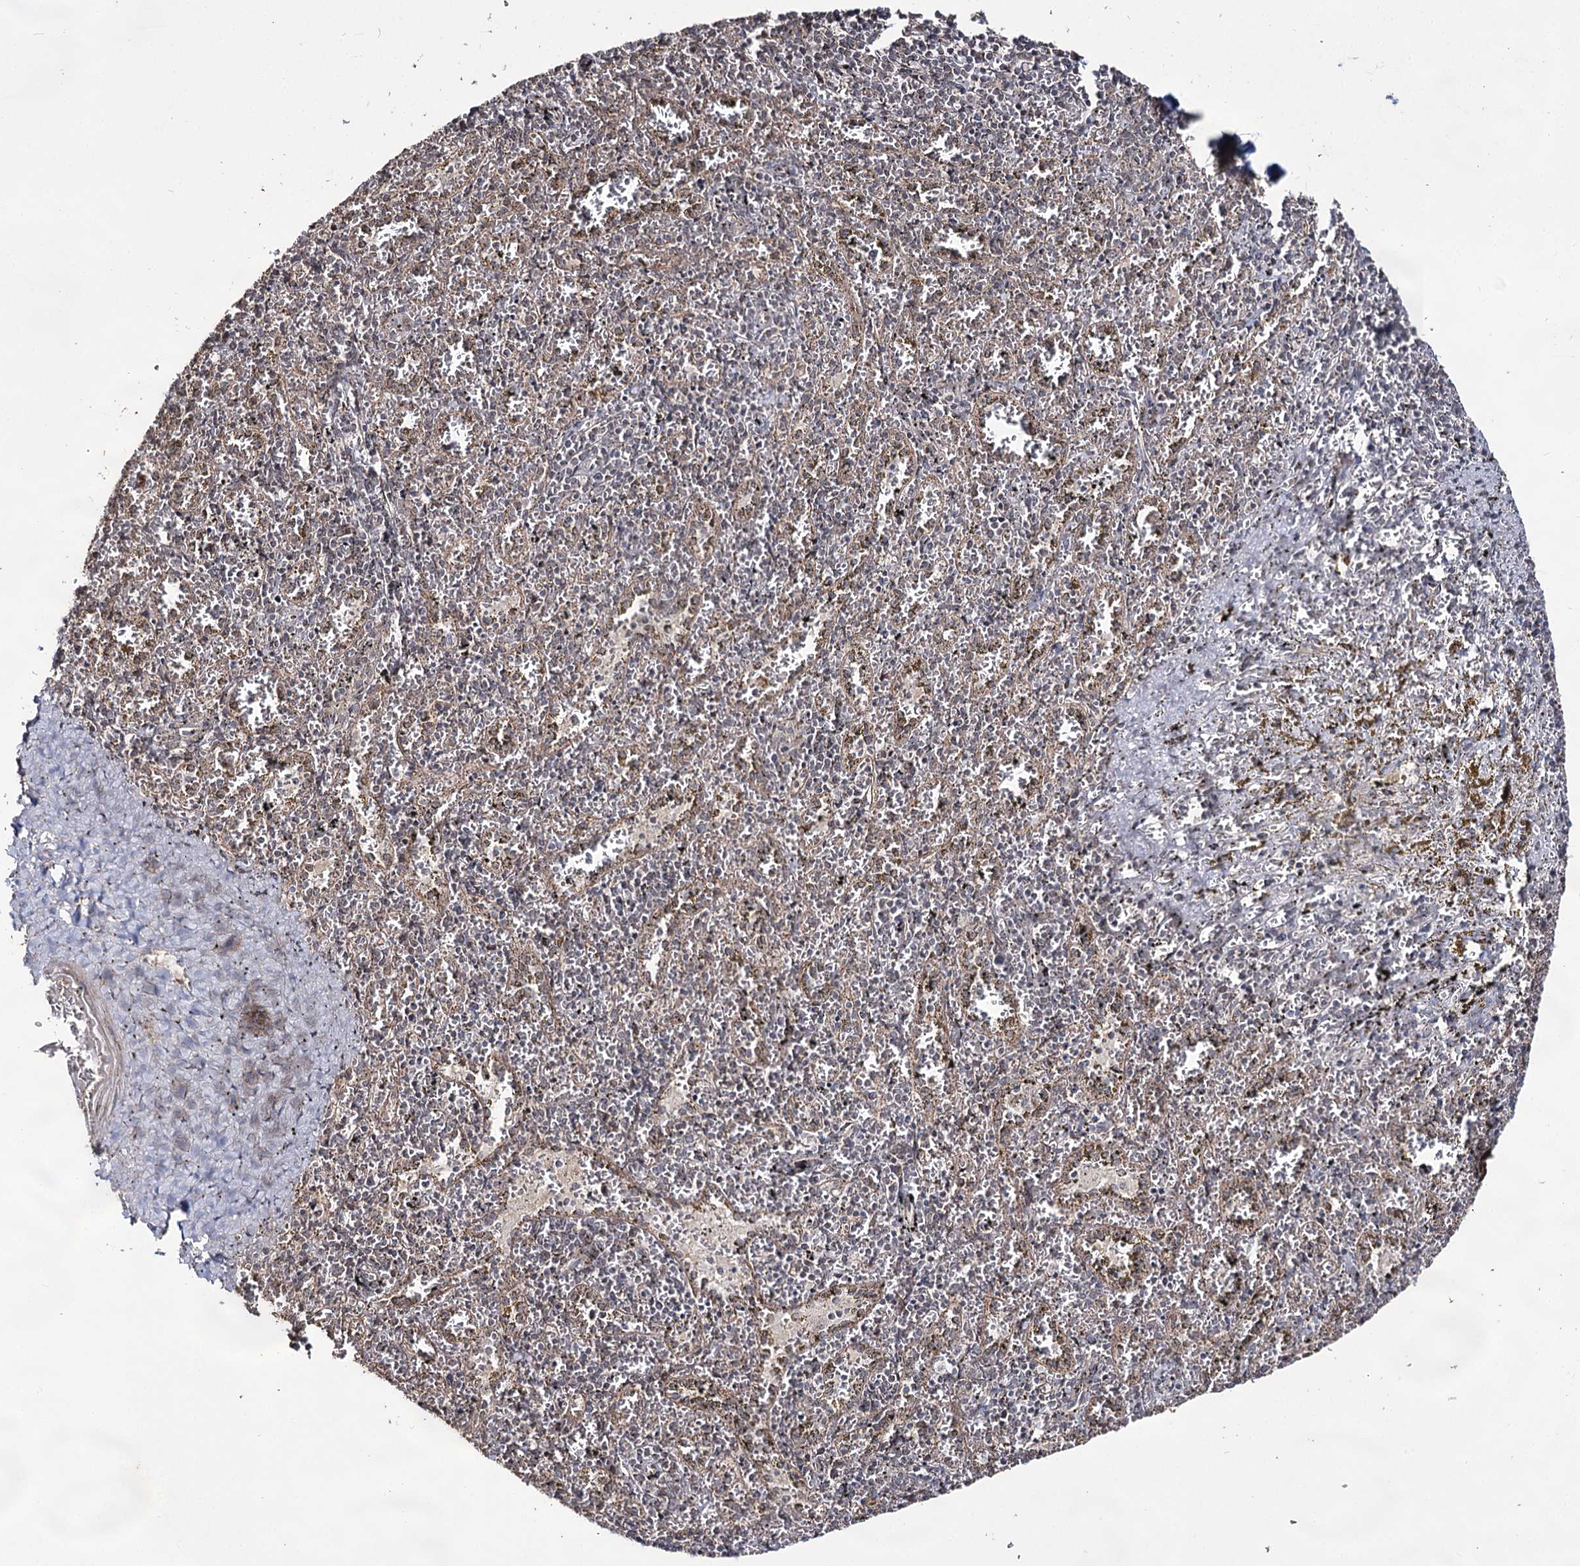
{"staining": {"intensity": "negative", "quantity": "none", "location": "none"}, "tissue": "spleen", "cell_type": "Cells in red pulp", "image_type": "normal", "snomed": [{"axis": "morphology", "description": "Normal tissue, NOS"}, {"axis": "topography", "description": "Spleen"}], "caption": "Immunohistochemistry (IHC) micrograph of normal spleen: spleen stained with DAB (3,3'-diaminobenzidine) displays no significant protein positivity in cells in red pulp.", "gene": "ACTR6", "patient": {"sex": "male", "age": 11}}